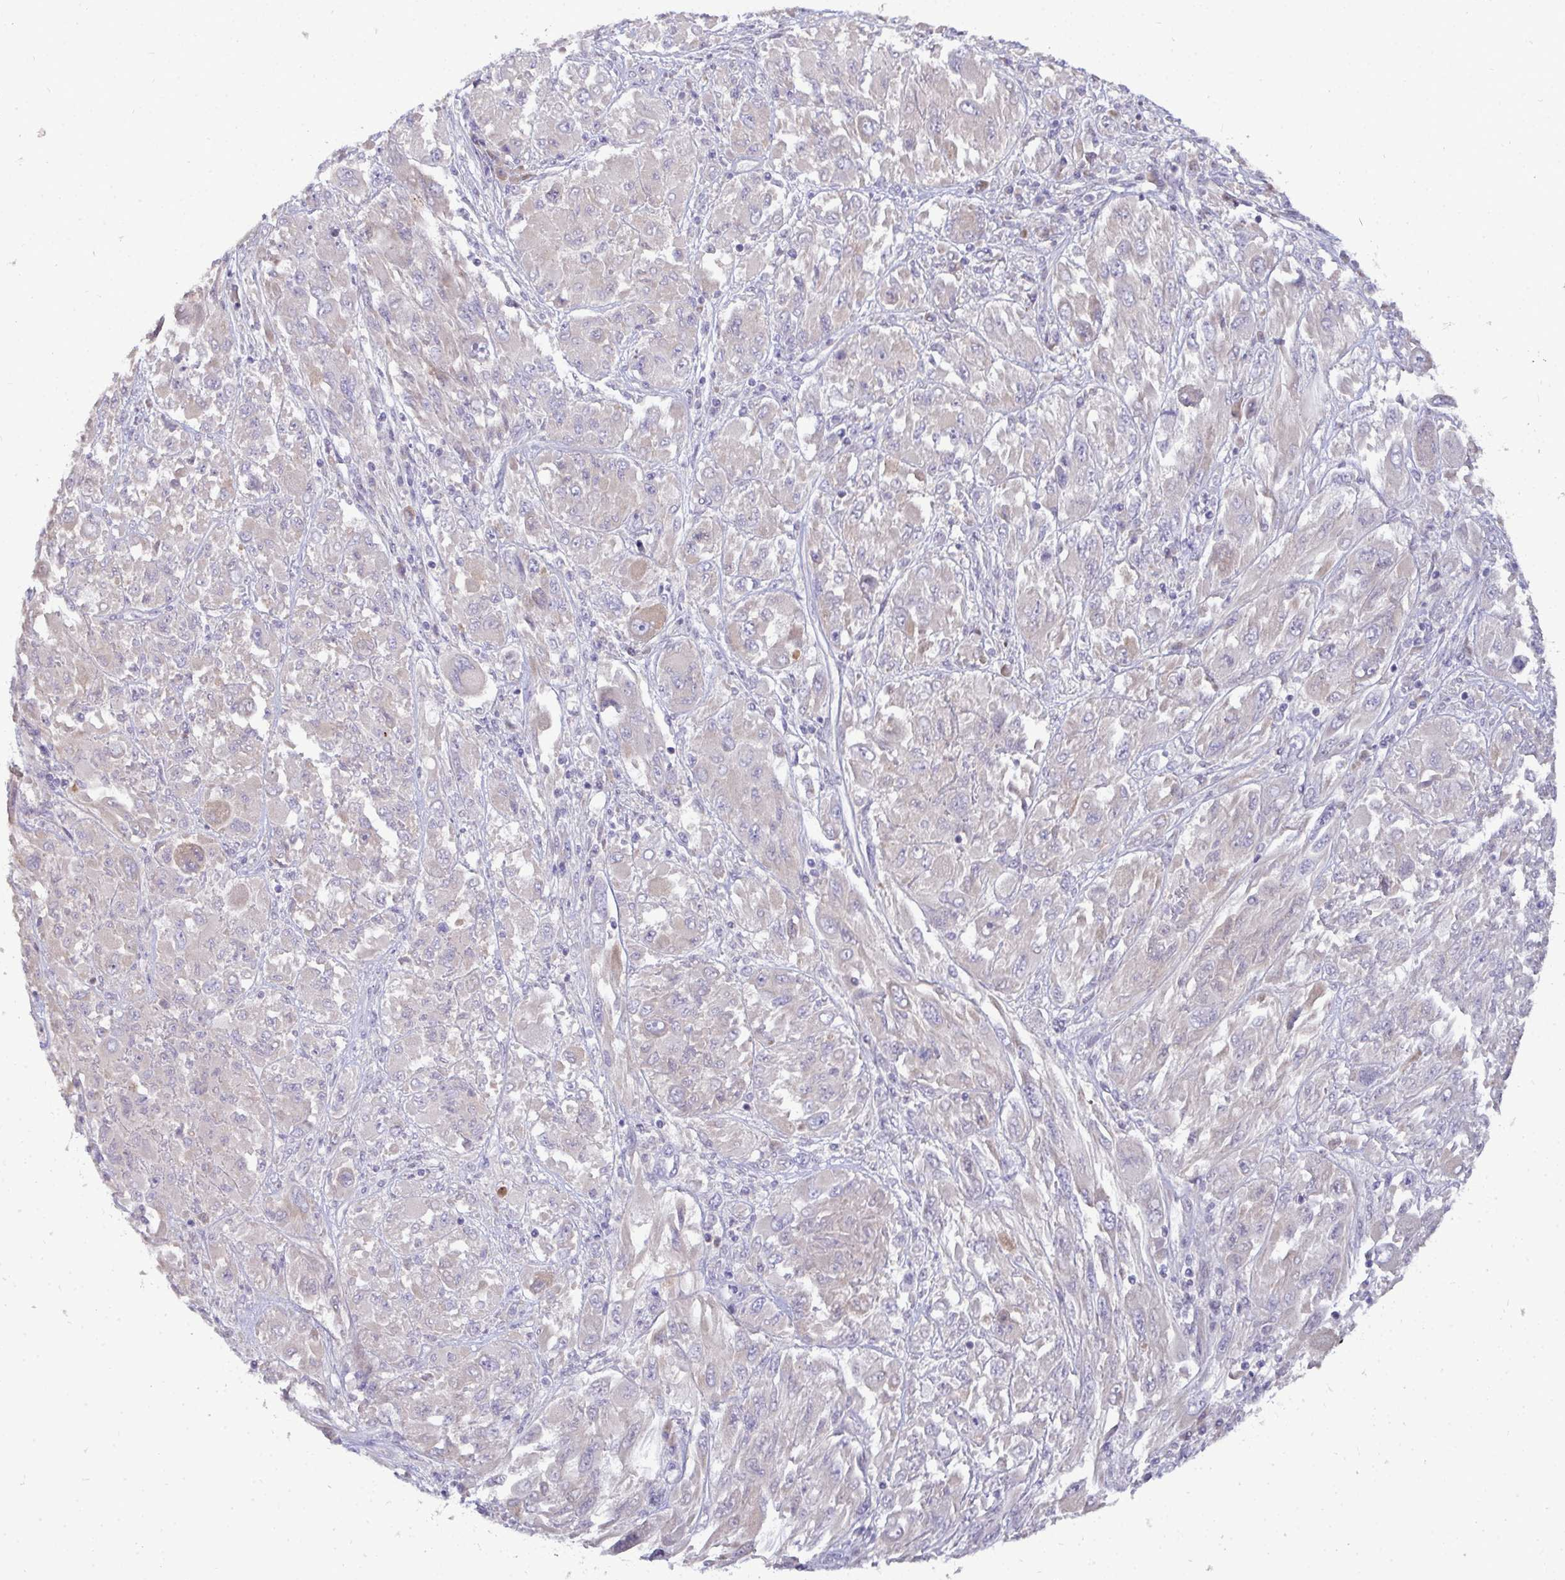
{"staining": {"intensity": "weak", "quantity": "<25%", "location": "cytoplasmic/membranous"}, "tissue": "melanoma", "cell_type": "Tumor cells", "image_type": "cancer", "snomed": [{"axis": "morphology", "description": "Malignant melanoma, NOS"}, {"axis": "topography", "description": "Skin"}], "caption": "High magnification brightfield microscopy of malignant melanoma stained with DAB (3,3'-diaminobenzidine) (brown) and counterstained with hematoxylin (blue): tumor cells show no significant staining.", "gene": "SH2D1B", "patient": {"sex": "female", "age": 91}}